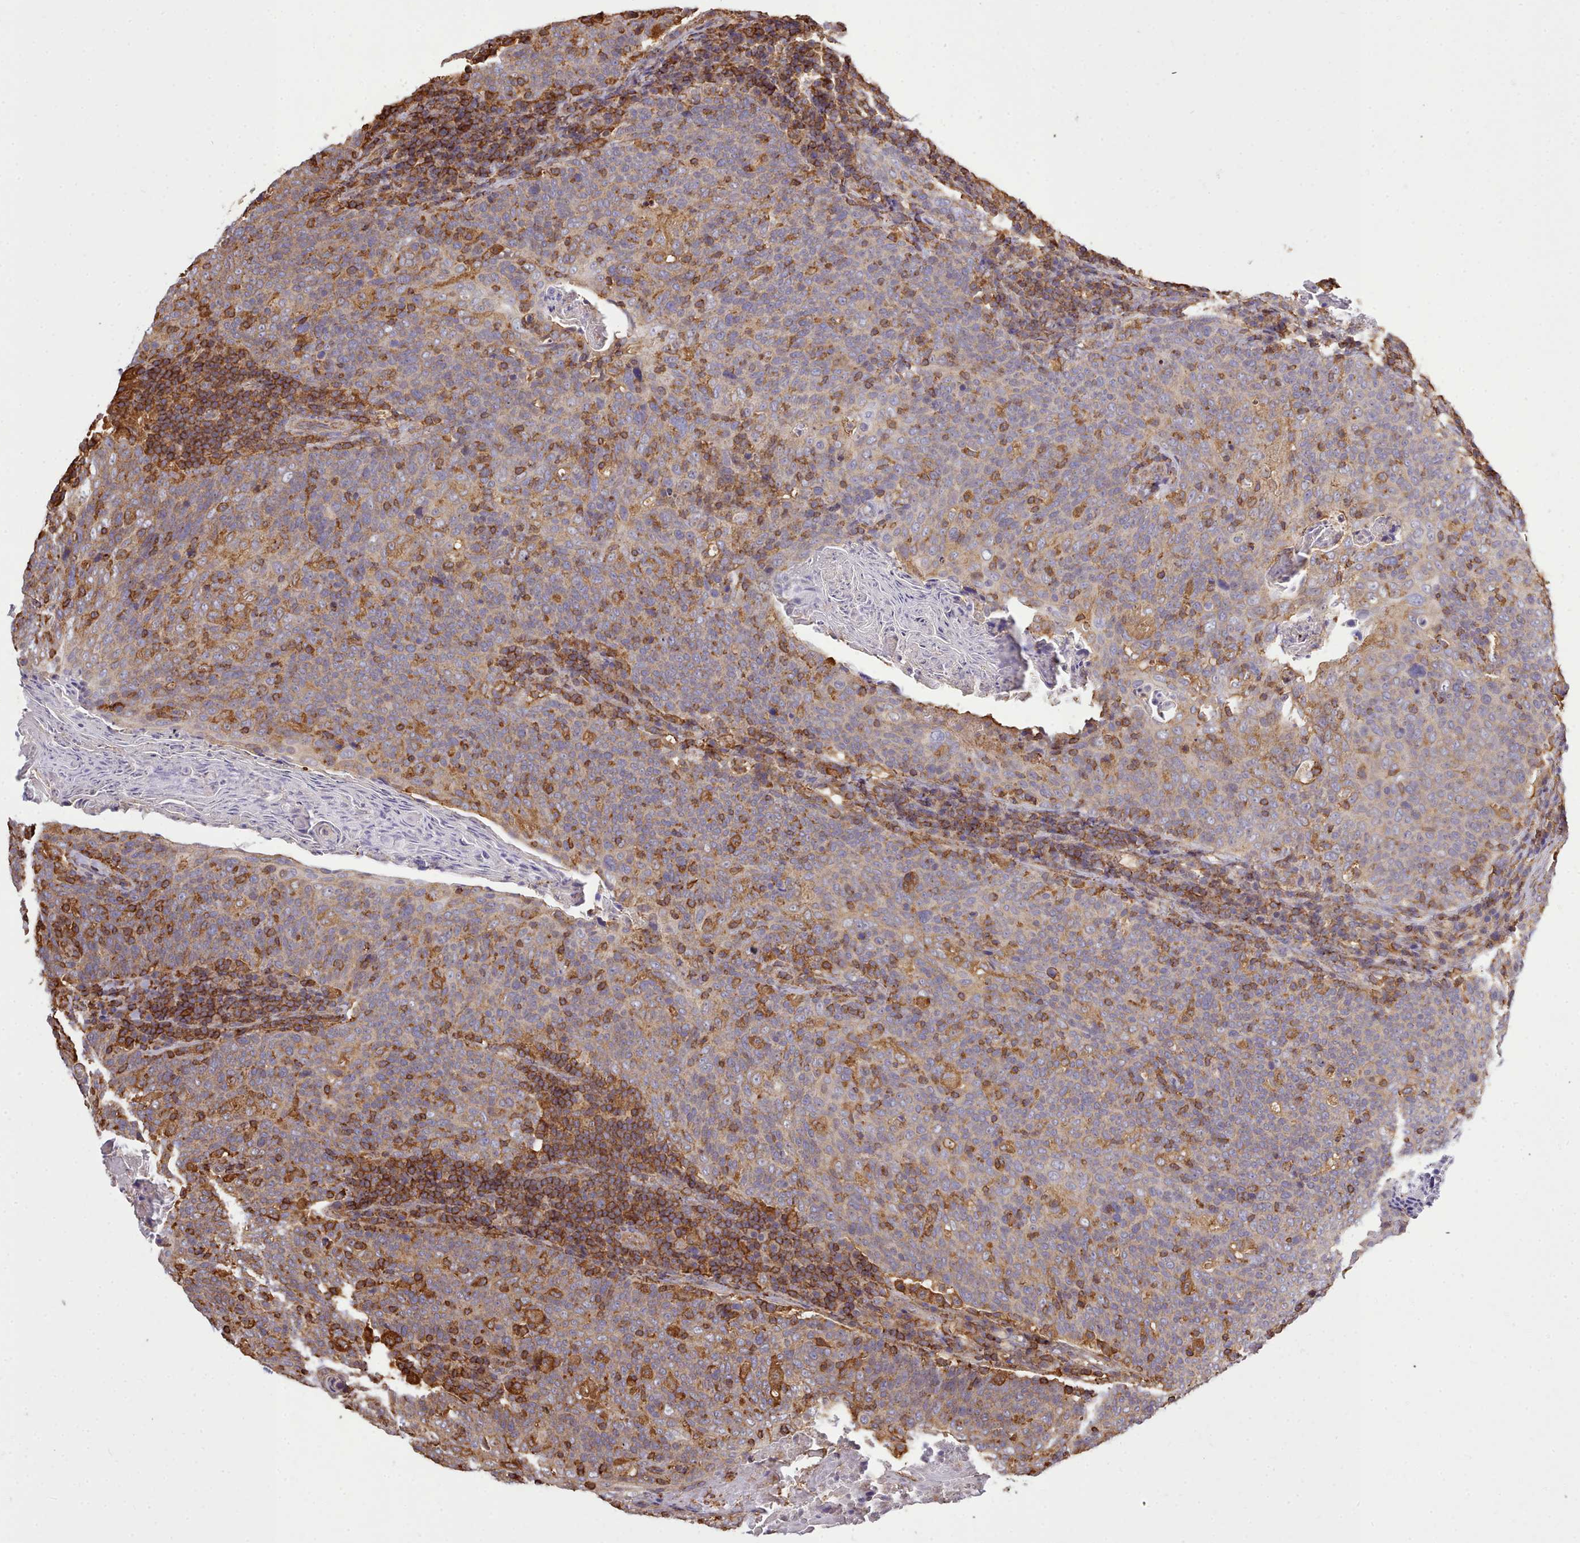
{"staining": {"intensity": "moderate", "quantity": ">75%", "location": "cytoplasmic/membranous"}, "tissue": "head and neck cancer", "cell_type": "Tumor cells", "image_type": "cancer", "snomed": [{"axis": "morphology", "description": "Squamous cell carcinoma, NOS"}, {"axis": "morphology", "description": "Squamous cell carcinoma, metastatic, NOS"}, {"axis": "topography", "description": "Lymph node"}, {"axis": "topography", "description": "Head-Neck"}], "caption": "This is a photomicrograph of immunohistochemistry staining of head and neck cancer, which shows moderate staining in the cytoplasmic/membranous of tumor cells.", "gene": "CAPZA1", "patient": {"sex": "male", "age": 62}}